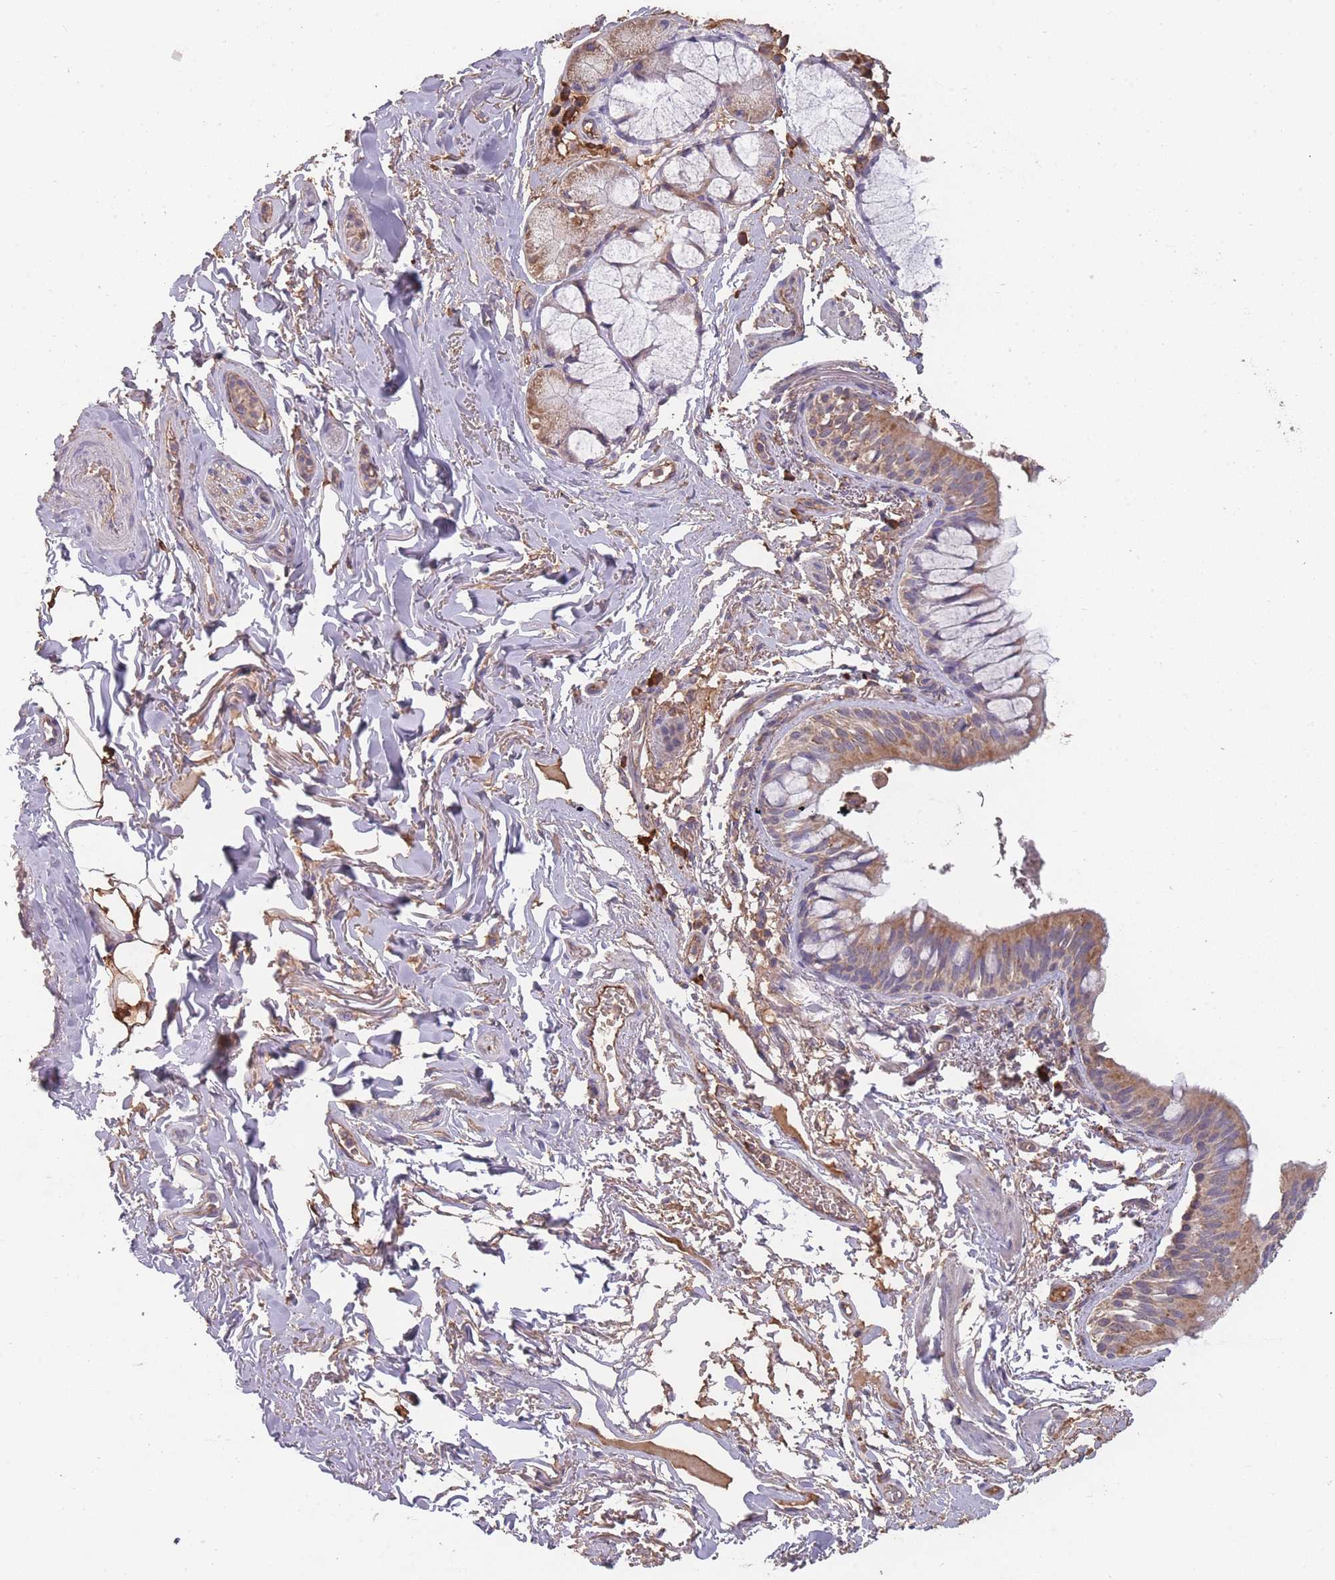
{"staining": {"intensity": "moderate", "quantity": ">75%", "location": "cytoplasmic/membranous"}, "tissue": "bronchus", "cell_type": "Respiratory epithelial cells", "image_type": "normal", "snomed": [{"axis": "morphology", "description": "Normal tissue, NOS"}, {"axis": "topography", "description": "Bronchus"}], "caption": "About >75% of respiratory epithelial cells in normal bronchus exhibit moderate cytoplasmic/membranous protein positivity as visualized by brown immunohistochemical staining.", "gene": "SANBR", "patient": {"sex": "male", "age": 70}}